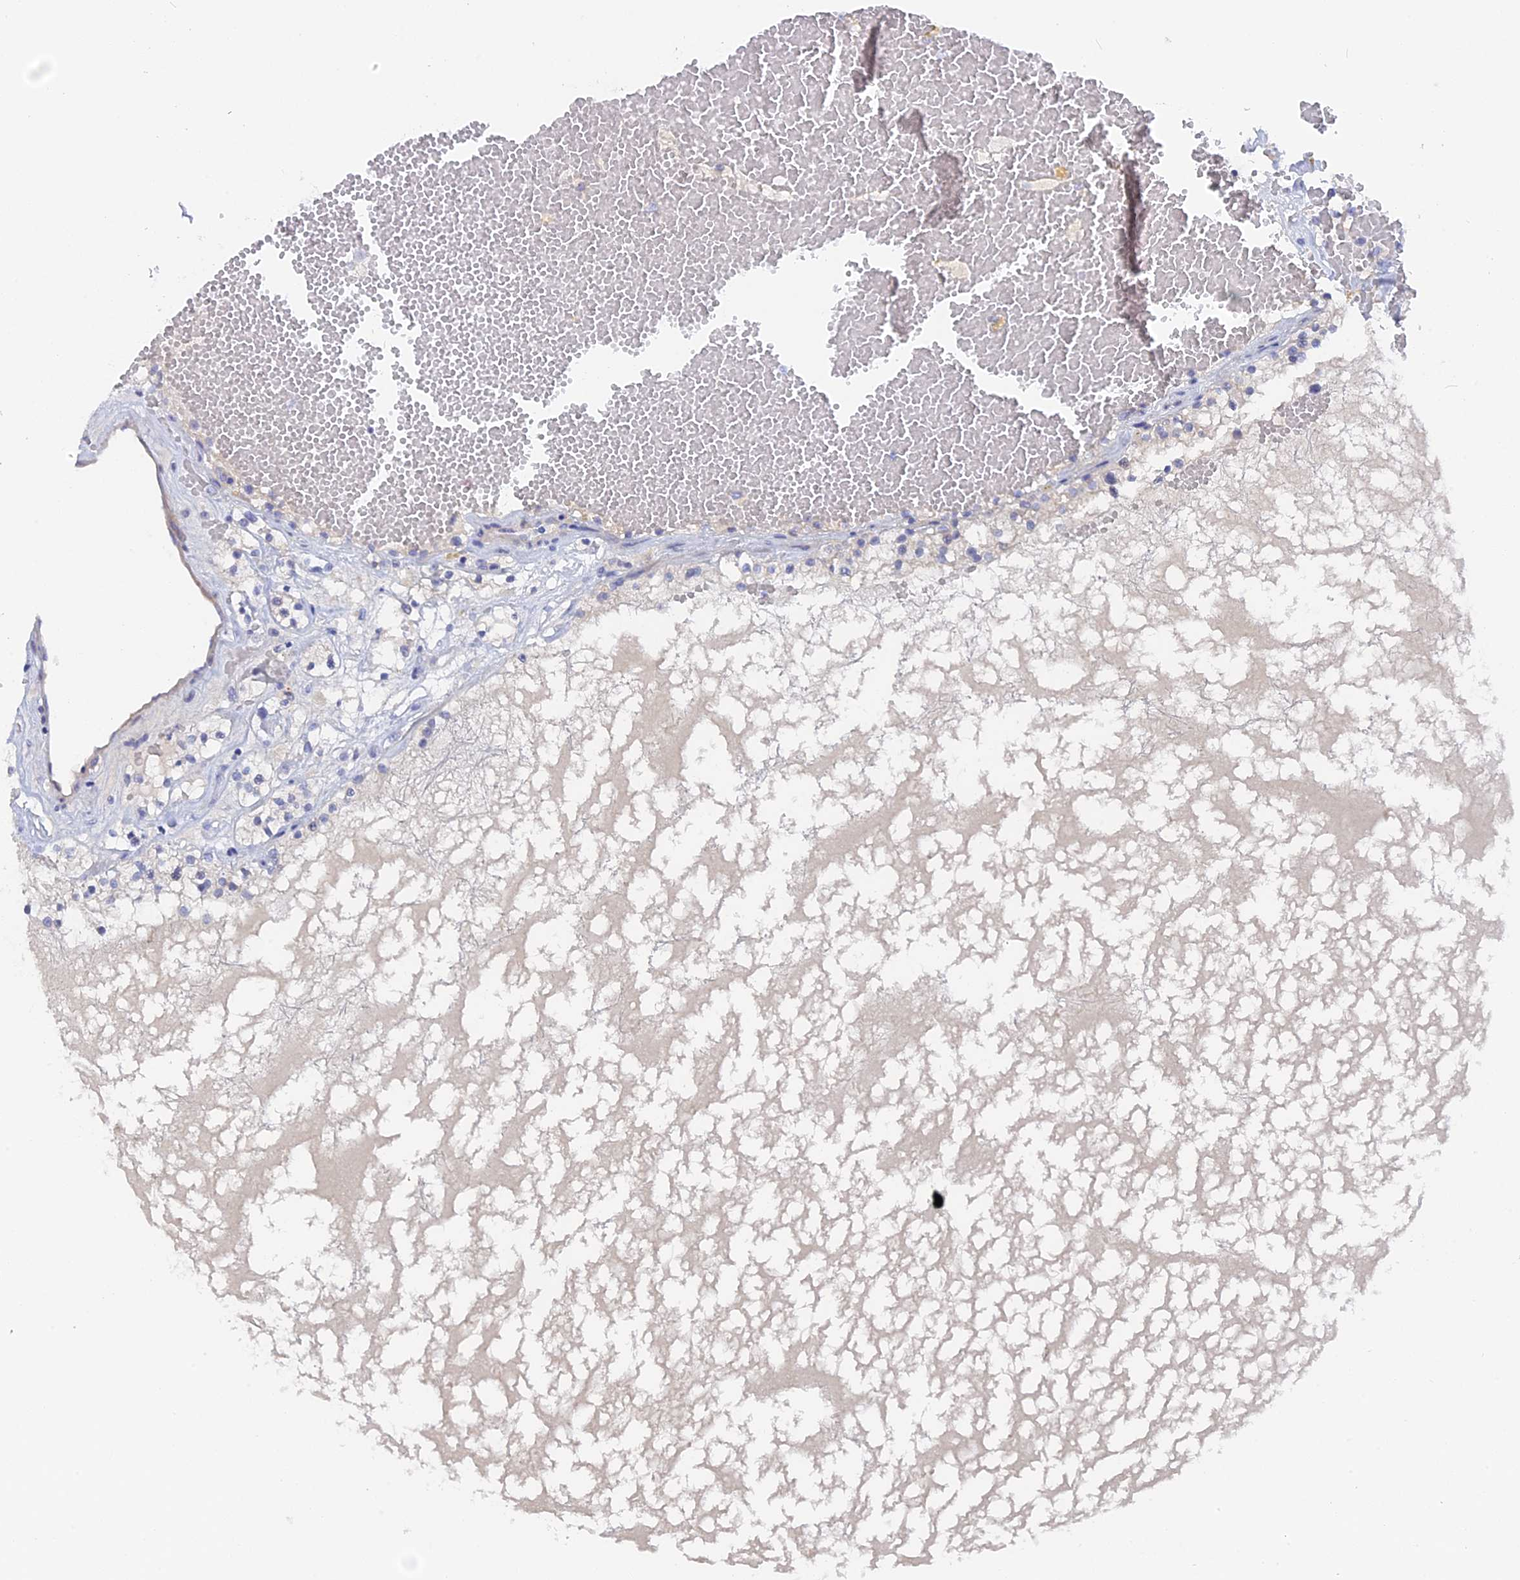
{"staining": {"intensity": "negative", "quantity": "none", "location": "none"}, "tissue": "renal cancer", "cell_type": "Tumor cells", "image_type": "cancer", "snomed": [{"axis": "morphology", "description": "Normal tissue, NOS"}, {"axis": "morphology", "description": "Adenocarcinoma, NOS"}, {"axis": "topography", "description": "Kidney"}], "caption": "This is an IHC micrograph of renal cancer. There is no staining in tumor cells.", "gene": "DACT3", "patient": {"sex": "male", "age": 68}}